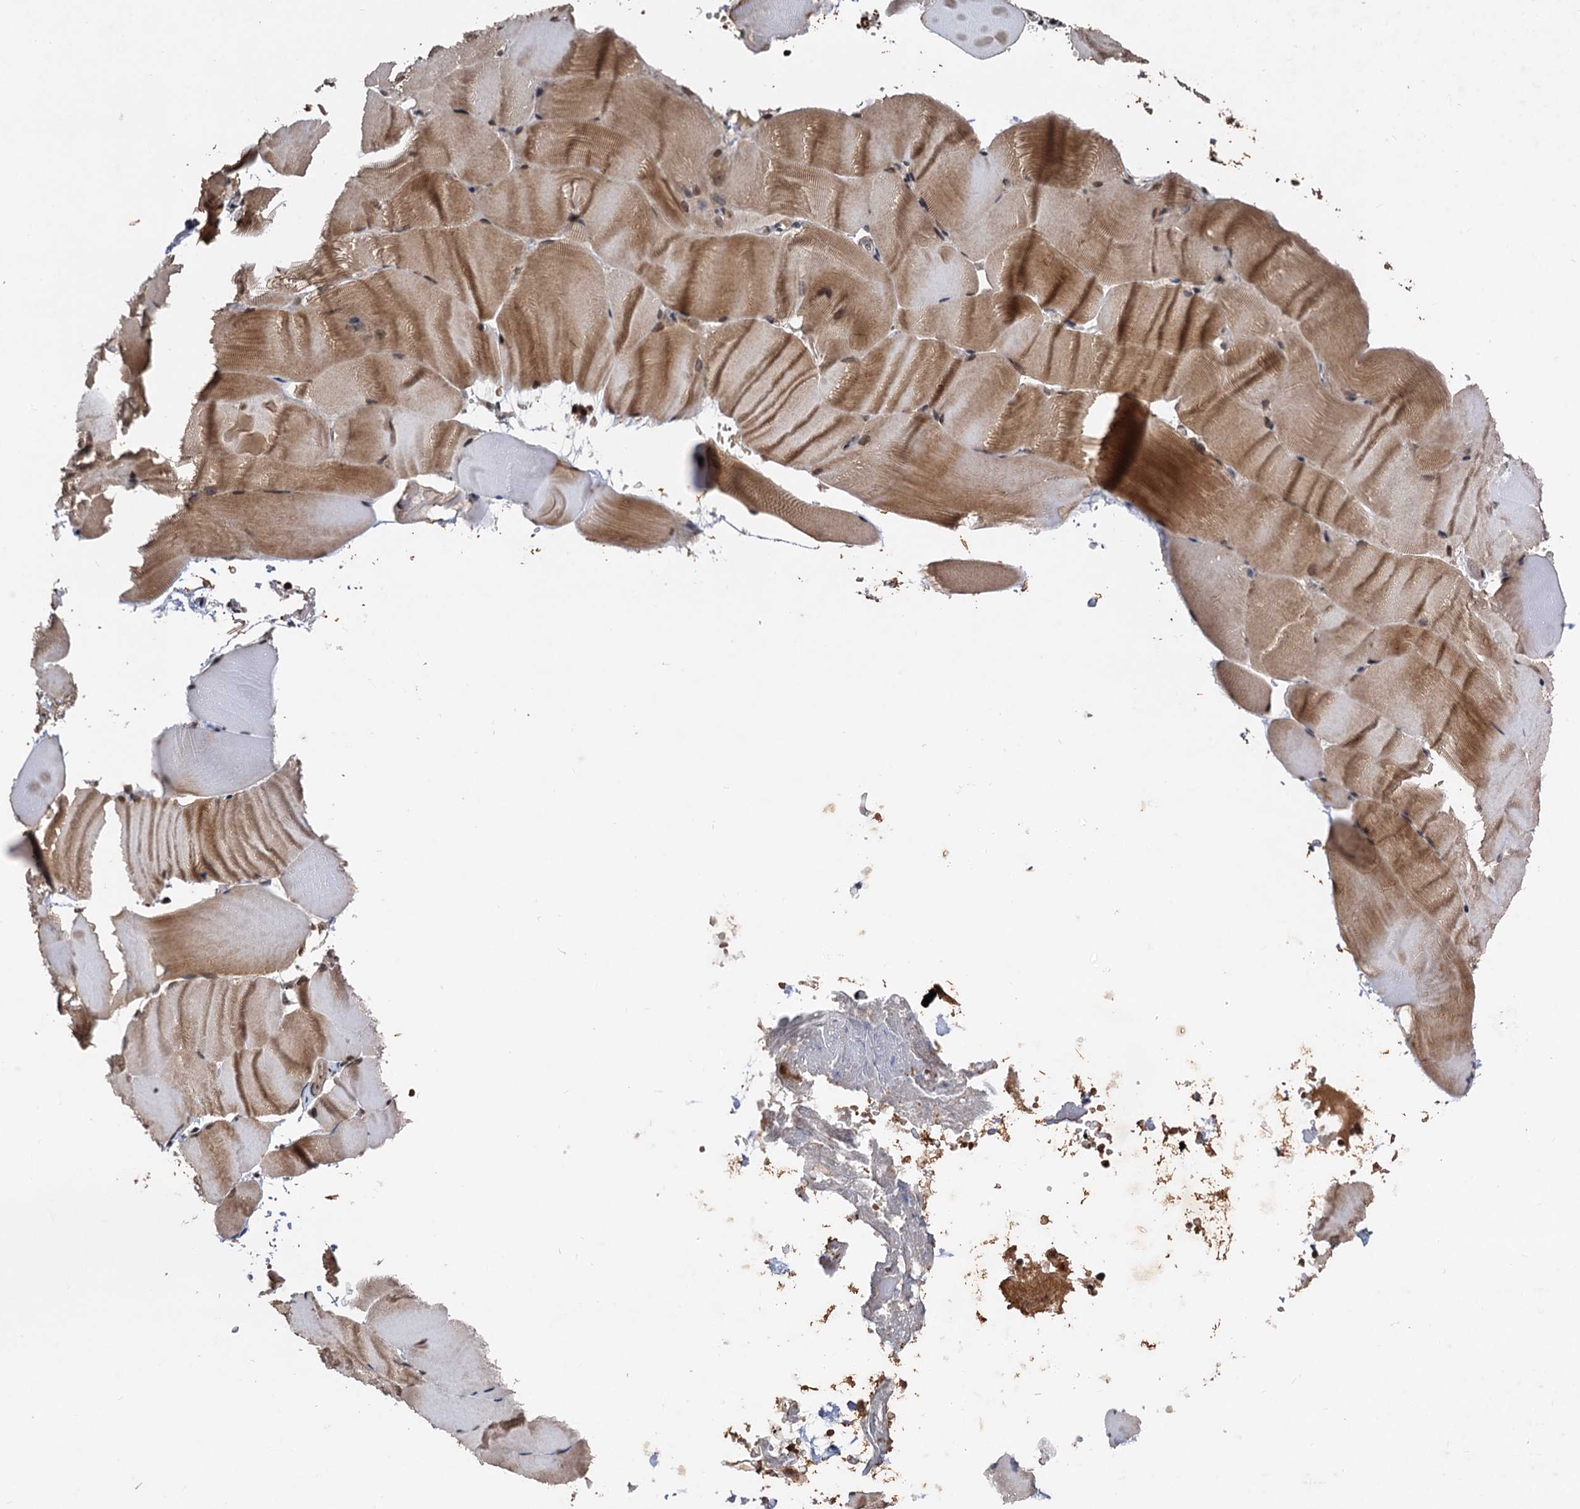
{"staining": {"intensity": "moderate", "quantity": "<25%", "location": "cytoplasmic/membranous"}, "tissue": "skeletal muscle", "cell_type": "Myocytes", "image_type": "normal", "snomed": [{"axis": "morphology", "description": "Normal tissue, NOS"}, {"axis": "topography", "description": "Skeletal muscle"}, {"axis": "topography", "description": "Parathyroid gland"}], "caption": "DAB immunohistochemical staining of normal skeletal muscle shows moderate cytoplasmic/membranous protein positivity in approximately <25% of myocytes. The staining was performed using DAB to visualize the protein expression in brown, while the nuclei were stained in blue with hematoxylin (Magnification: 20x).", "gene": "REP15", "patient": {"sex": "female", "age": 37}}